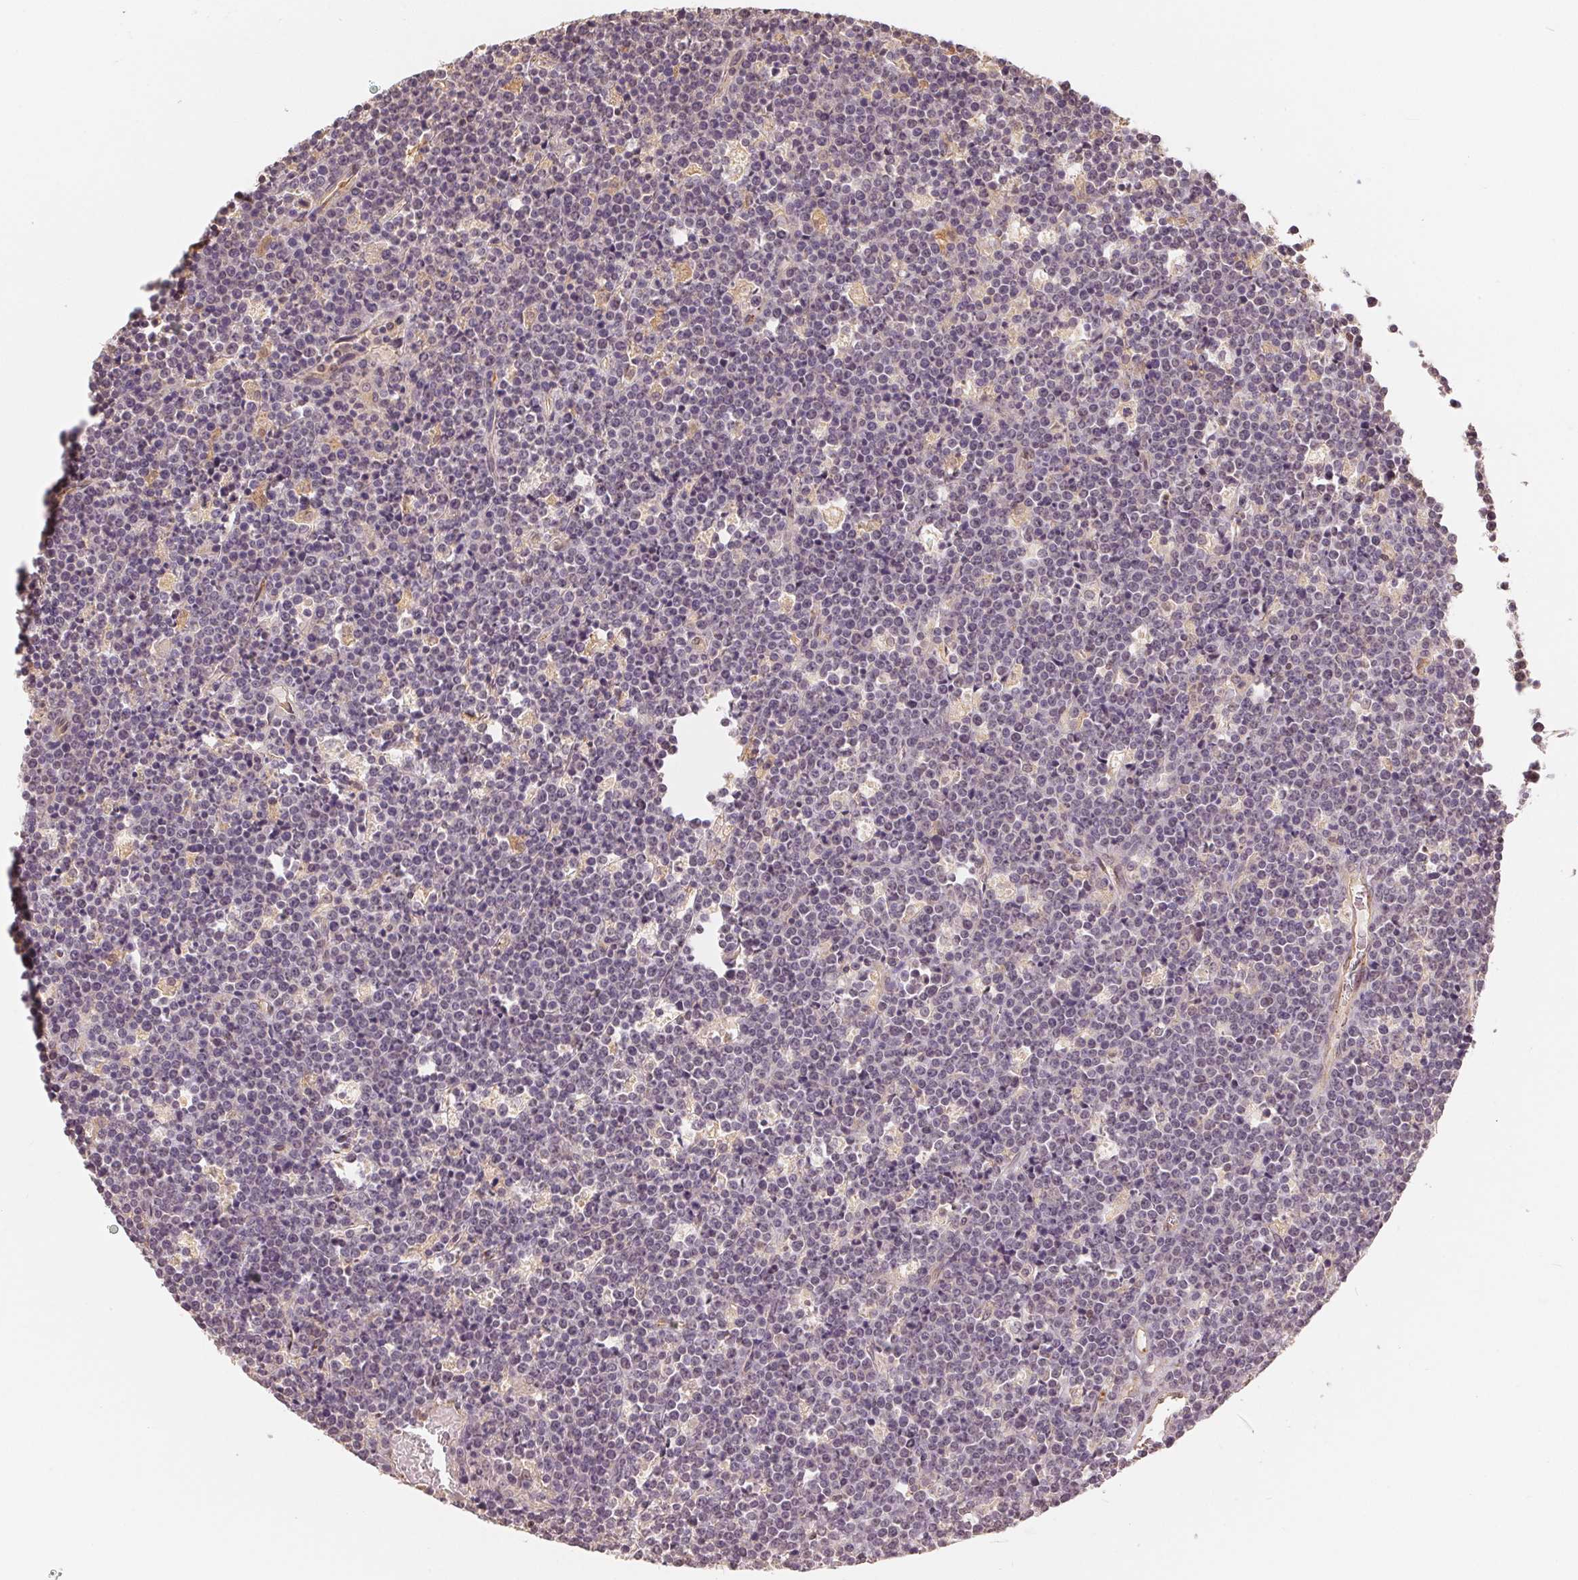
{"staining": {"intensity": "negative", "quantity": "none", "location": "none"}, "tissue": "lymphoma", "cell_type": "Tumor cells", "image_type": "cancer", "snomed": [{"axis": "morphology", "description": "Malignant lymphoma, non-Hodgkin's type, High grade"}, {"axis": "topography", "description": "Ovary"}], "caption": "This histopathology image is of lymphoma stained with IHC to label a protein in brown with the nuclei are counter-stained blue. There is no staining in tumor cells.", "gene": "GUSB", "patient": {"sex": "female", "age": 56}}